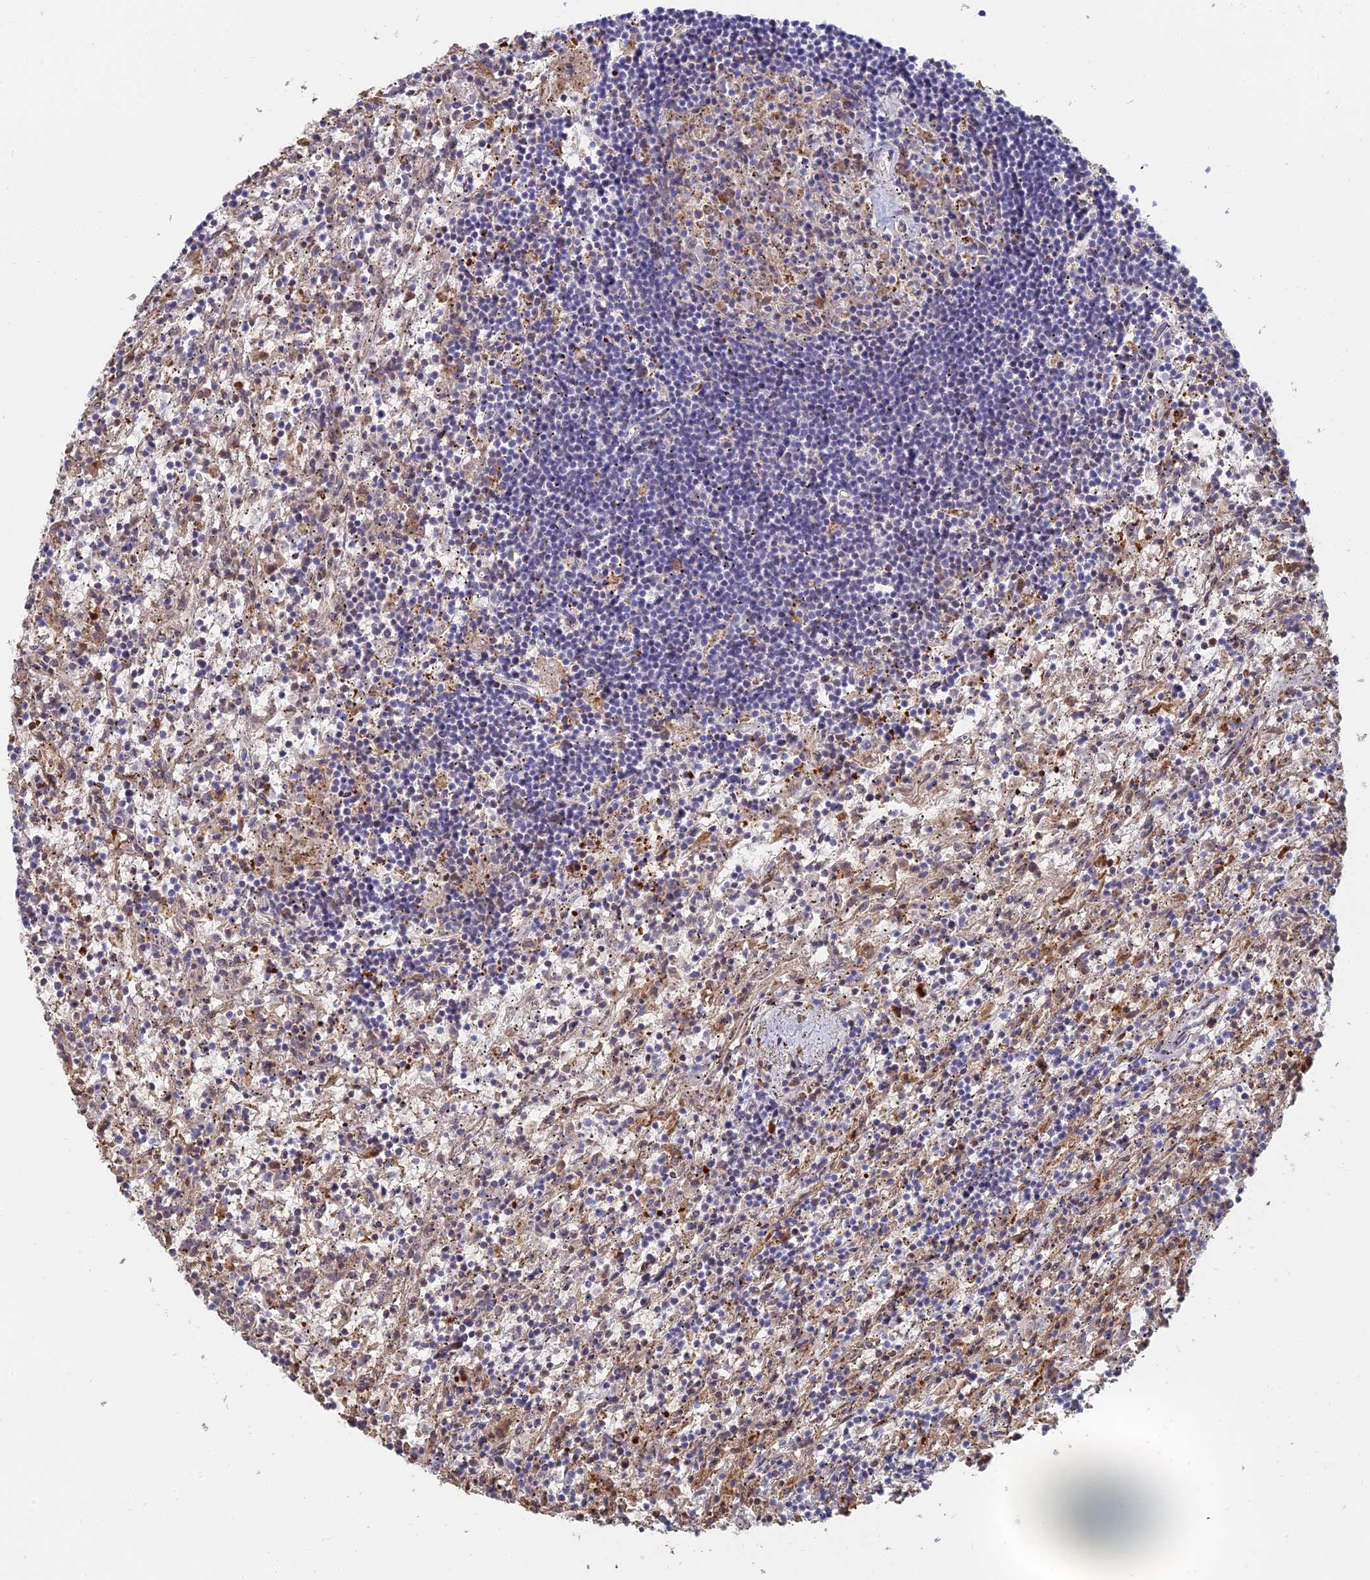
{"staining": {"intensity": "negative", "quantity": "none", "location": "none"}, "tissue": "lymphoma", "cell_type": "Tumor cells", "image_type": "cancer", "snomed": [{"axis": "morphology", "description": "Malignant lymphoma, non-Hodgkin's type, Low grade"}, {"axis": "topography", "description": "Spleen"}], "caption": "IHC of malignant lymphoma, non-Hodgkin's type (low-grade) reveals no staining in tumor cells.", "gene": "HS2ST1", "patient": {"sex": "male", "age": 76}}